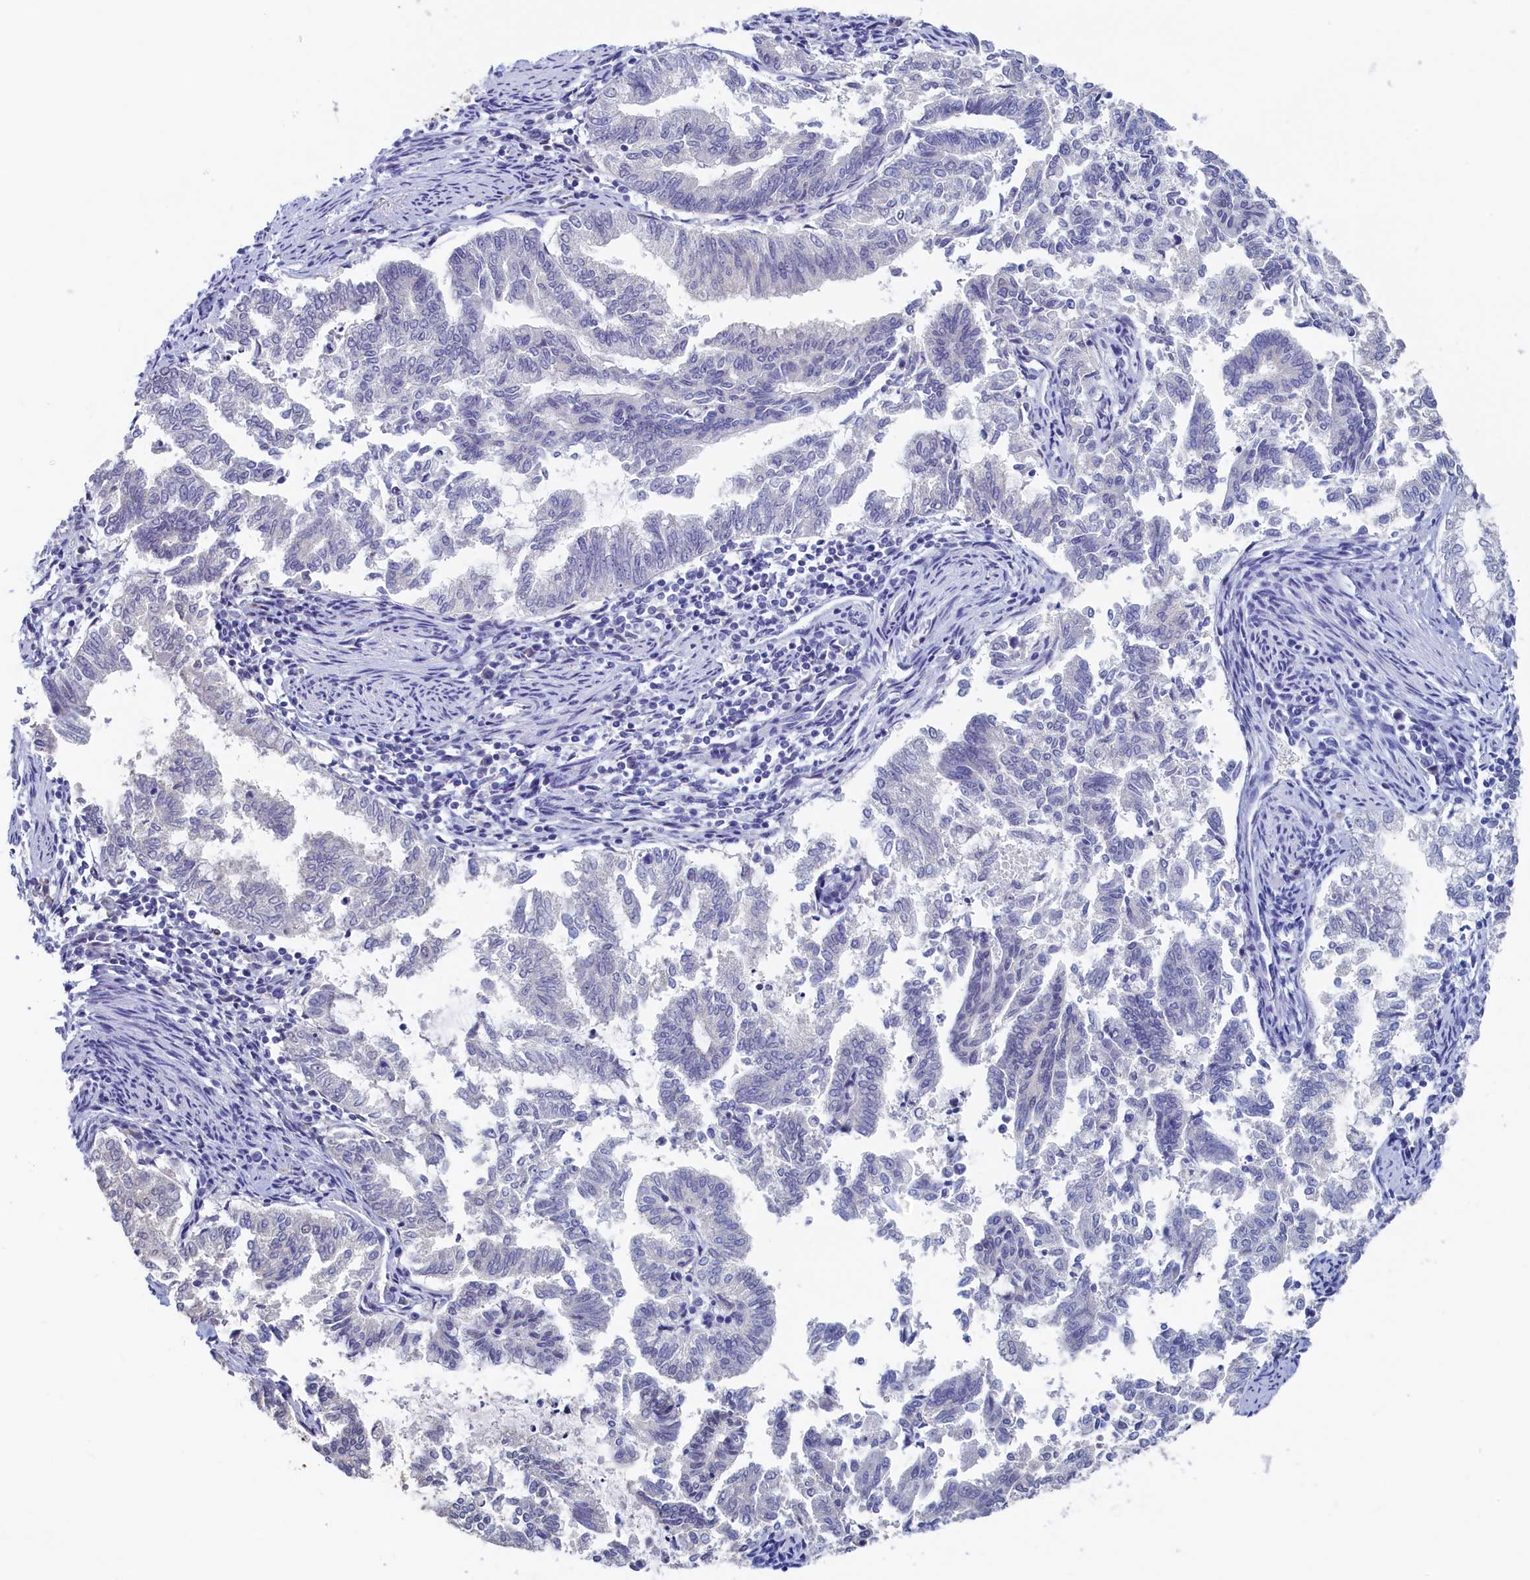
{"staining": {"intensity": "negative", "quantity": "none", "location": "none"}, "tissue": "endometrial cancer", "cell_type": "Tumor cells", "image_type": "cancer", "snomed": [{"axis": "morphology", "description": "Adenocarcinoma, NOS"}, {"axis": "topography", "description": "Endometrium"}], "caption": "IHC micrograph of neoplastic tissue: endometrial adenocarcinoma stained with DAB reveals no significant protein expression in tumor cells.", "gene": "MOSPD3", "patient": {"sex": "female", "age": 79}}